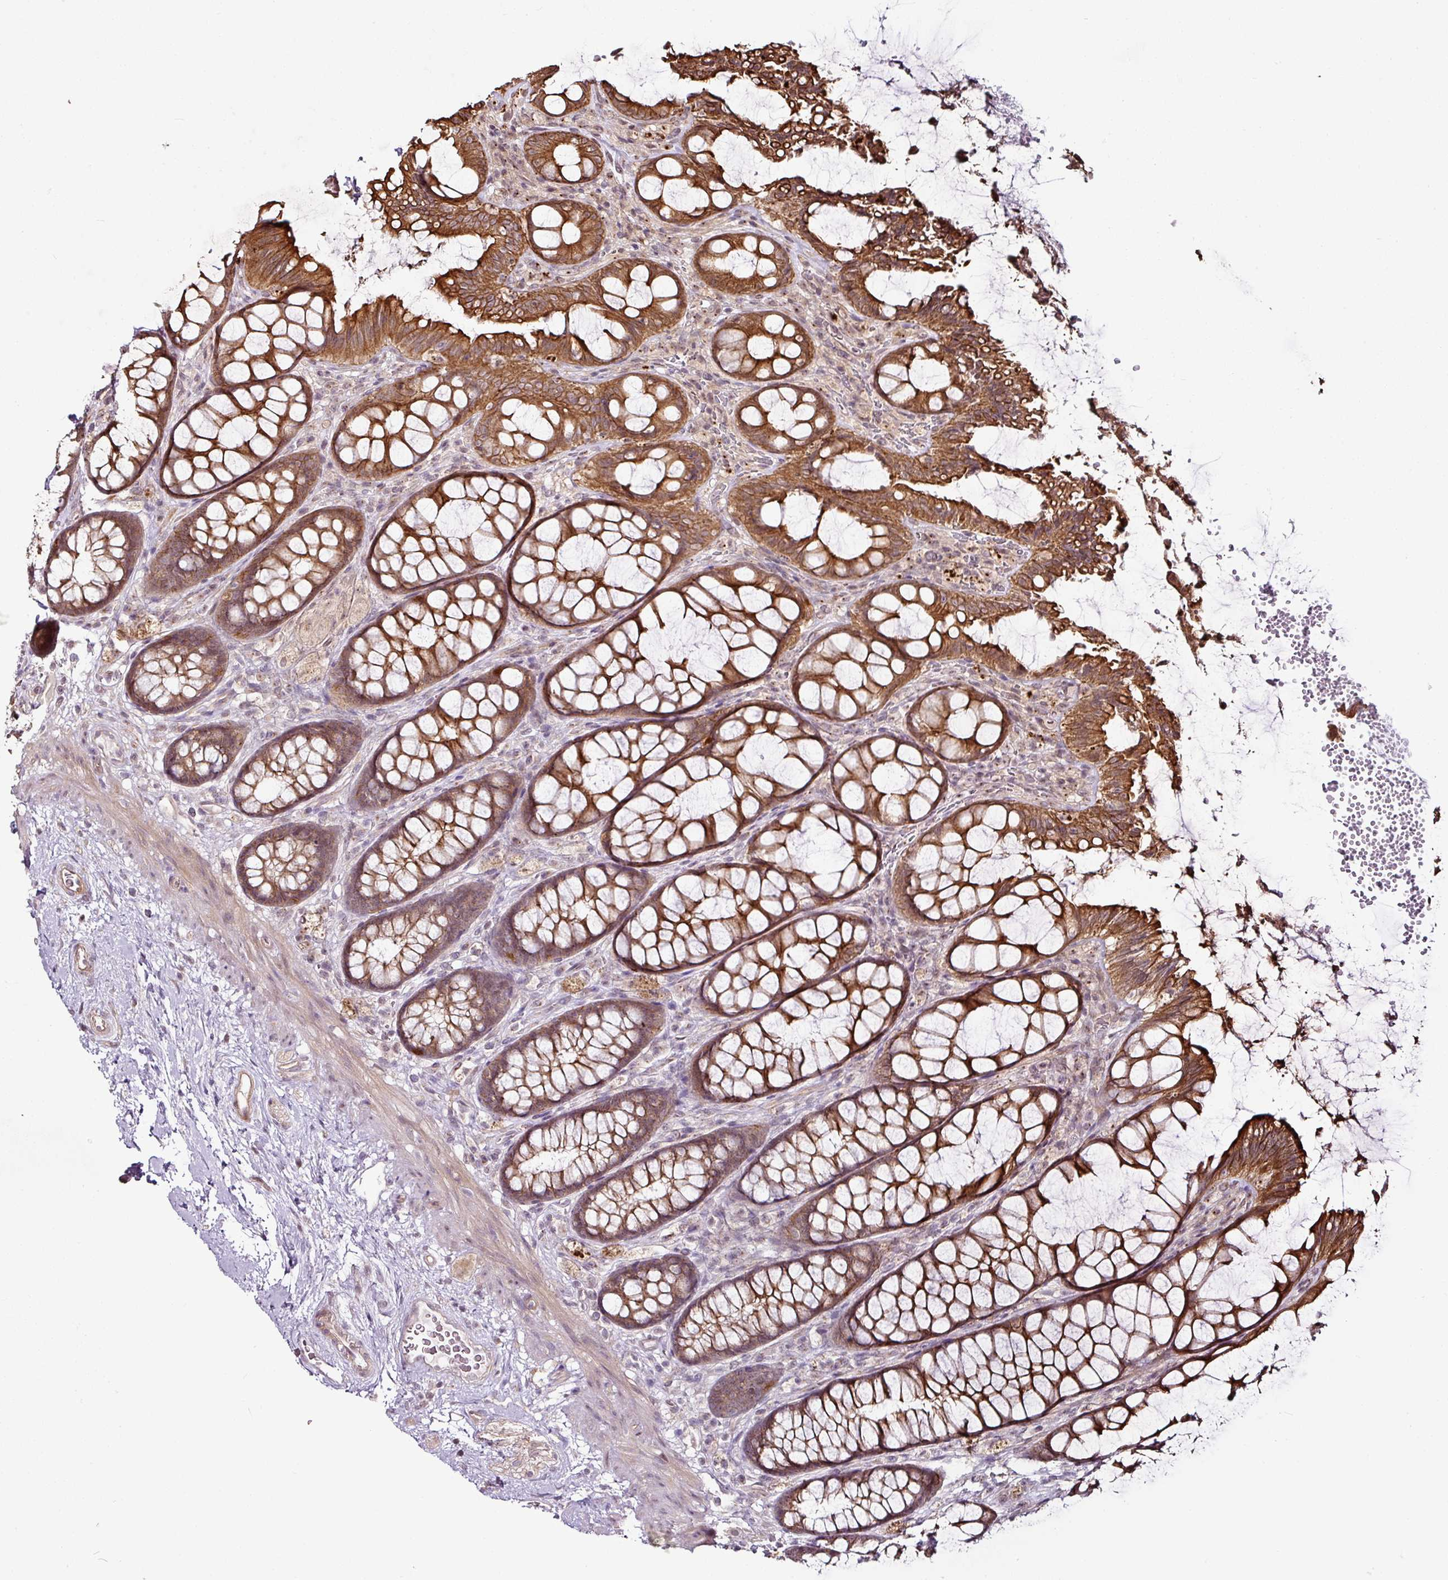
{"staining": {"intensity": "strong", "quantity": ">75%", "location": "cytoplasmic/membranous"}, "tissue": "rectum", "cell_type": "Glandular cells", "image_type": "normal", "snomed": [{"axis": "morphology", "description": "Normal tissue, NOS"}, {"axis": "topography", "description": "Rectum"}], "caption": "High-magnification brightfield microscopy of normal rectum stained with DAB (3,3'-diaminobenzidine) (brown) and counterstained with hematoxylin (blue). glandular cells exhibit strong cytoplasmic/membranous staining is seen in approximately>75% of cells. (DAB = brown stain, brightfield microscopy at high magnification).", "gene": "DCAF13", "patient": {"sex": "female", "age": 67}}